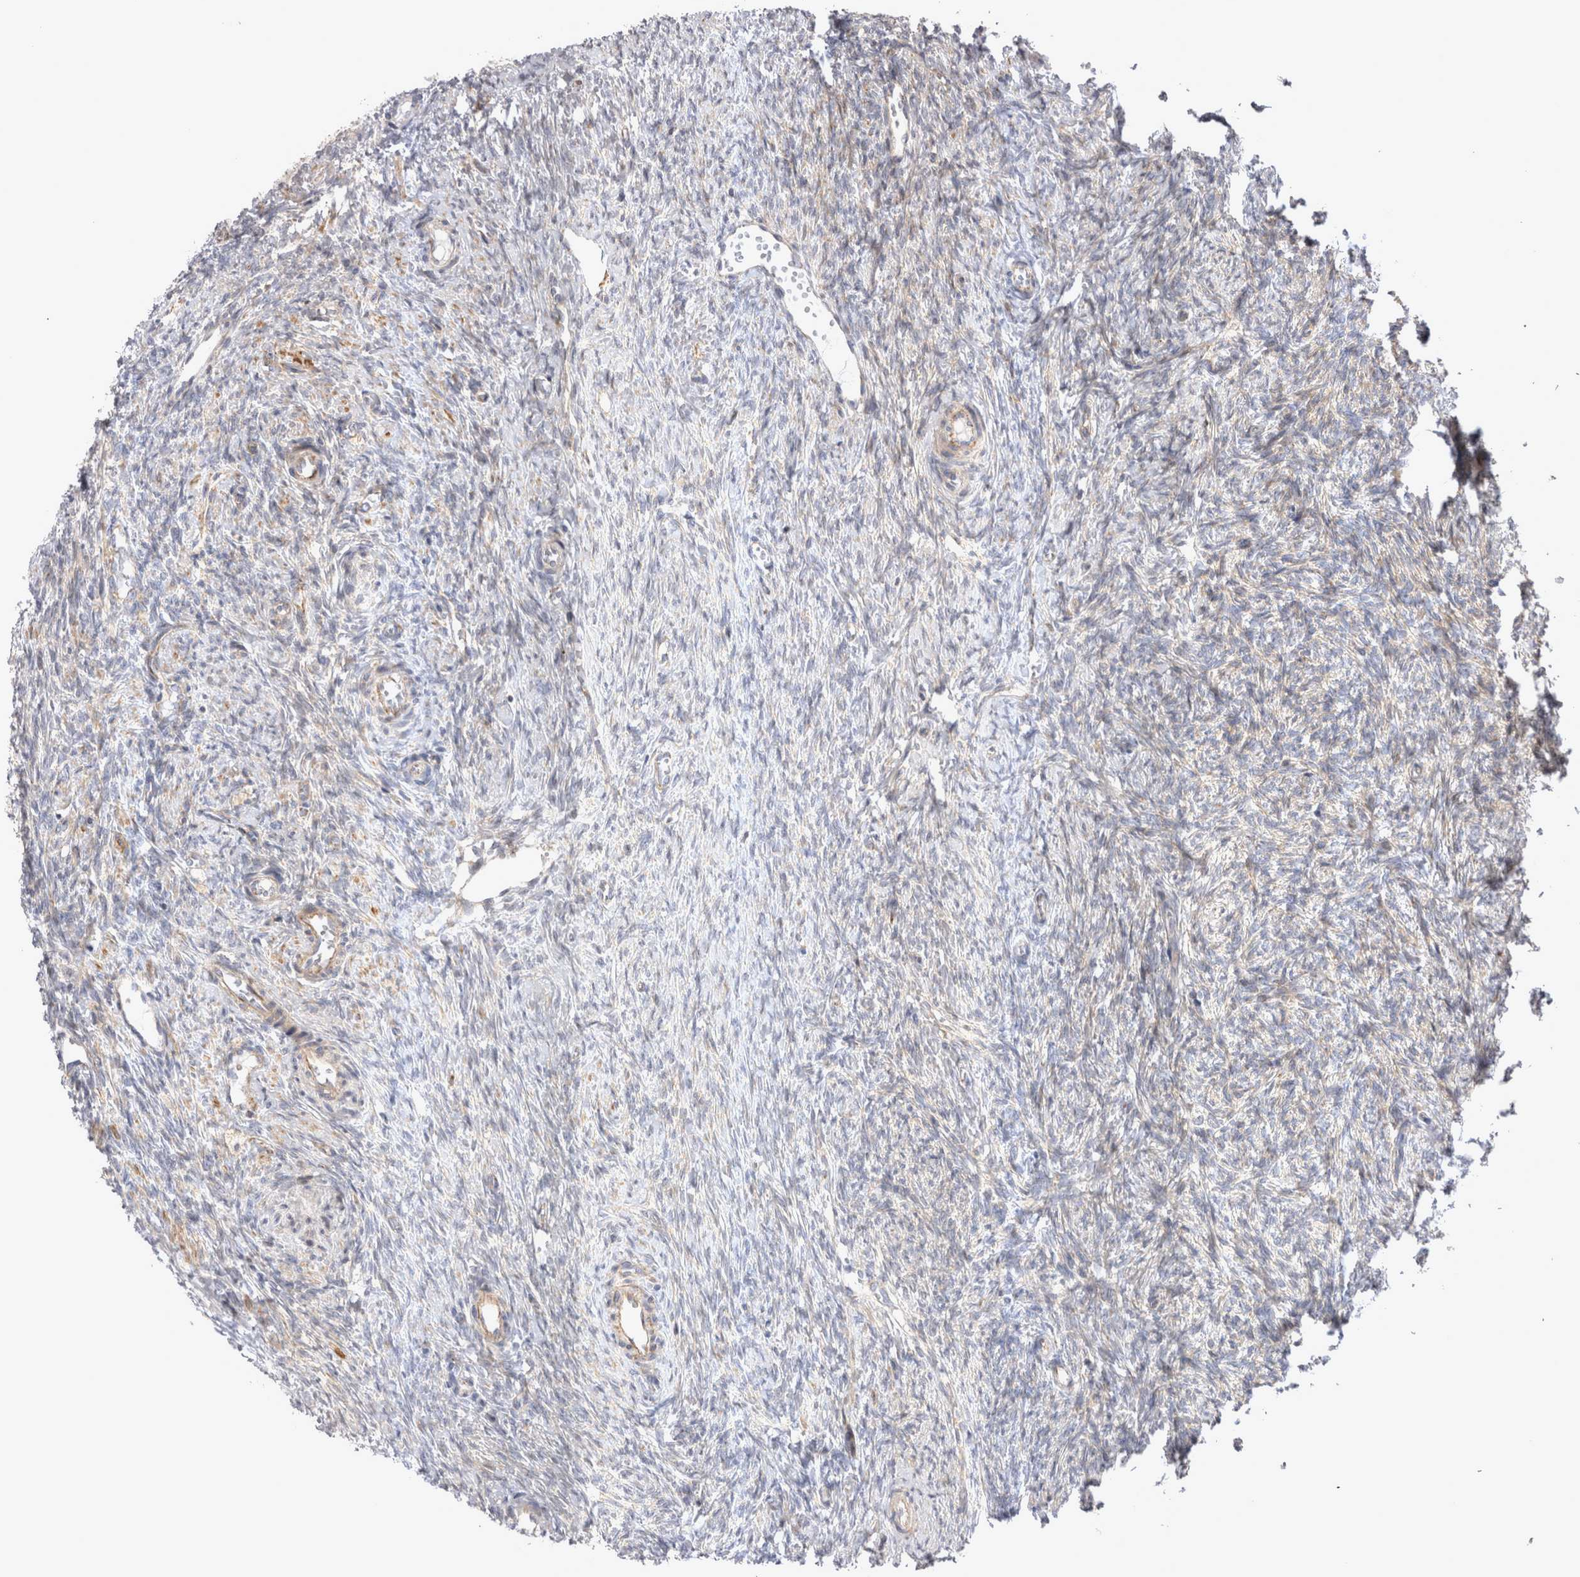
{"staining": {"intensity": "moderate", "quantity": "<25%", "location": "cytoplasmic/membranous"}, "tissue": "ovary", "cell_type": "Follicle cells", "image_type": "normal", "snomed": [{"axis": "morphology", "description": "Normal tissue, NOS"}, {"axis": "topography", "description": "Ovary"}], "caption": "Ovary stained with a brown dye demonstrates moderate cytoplasmic/membranous positive expression in approximately <25% of follicle cells.", "gene": "TSPOAP1", "patient": {"sex": "female", "age": 41}}